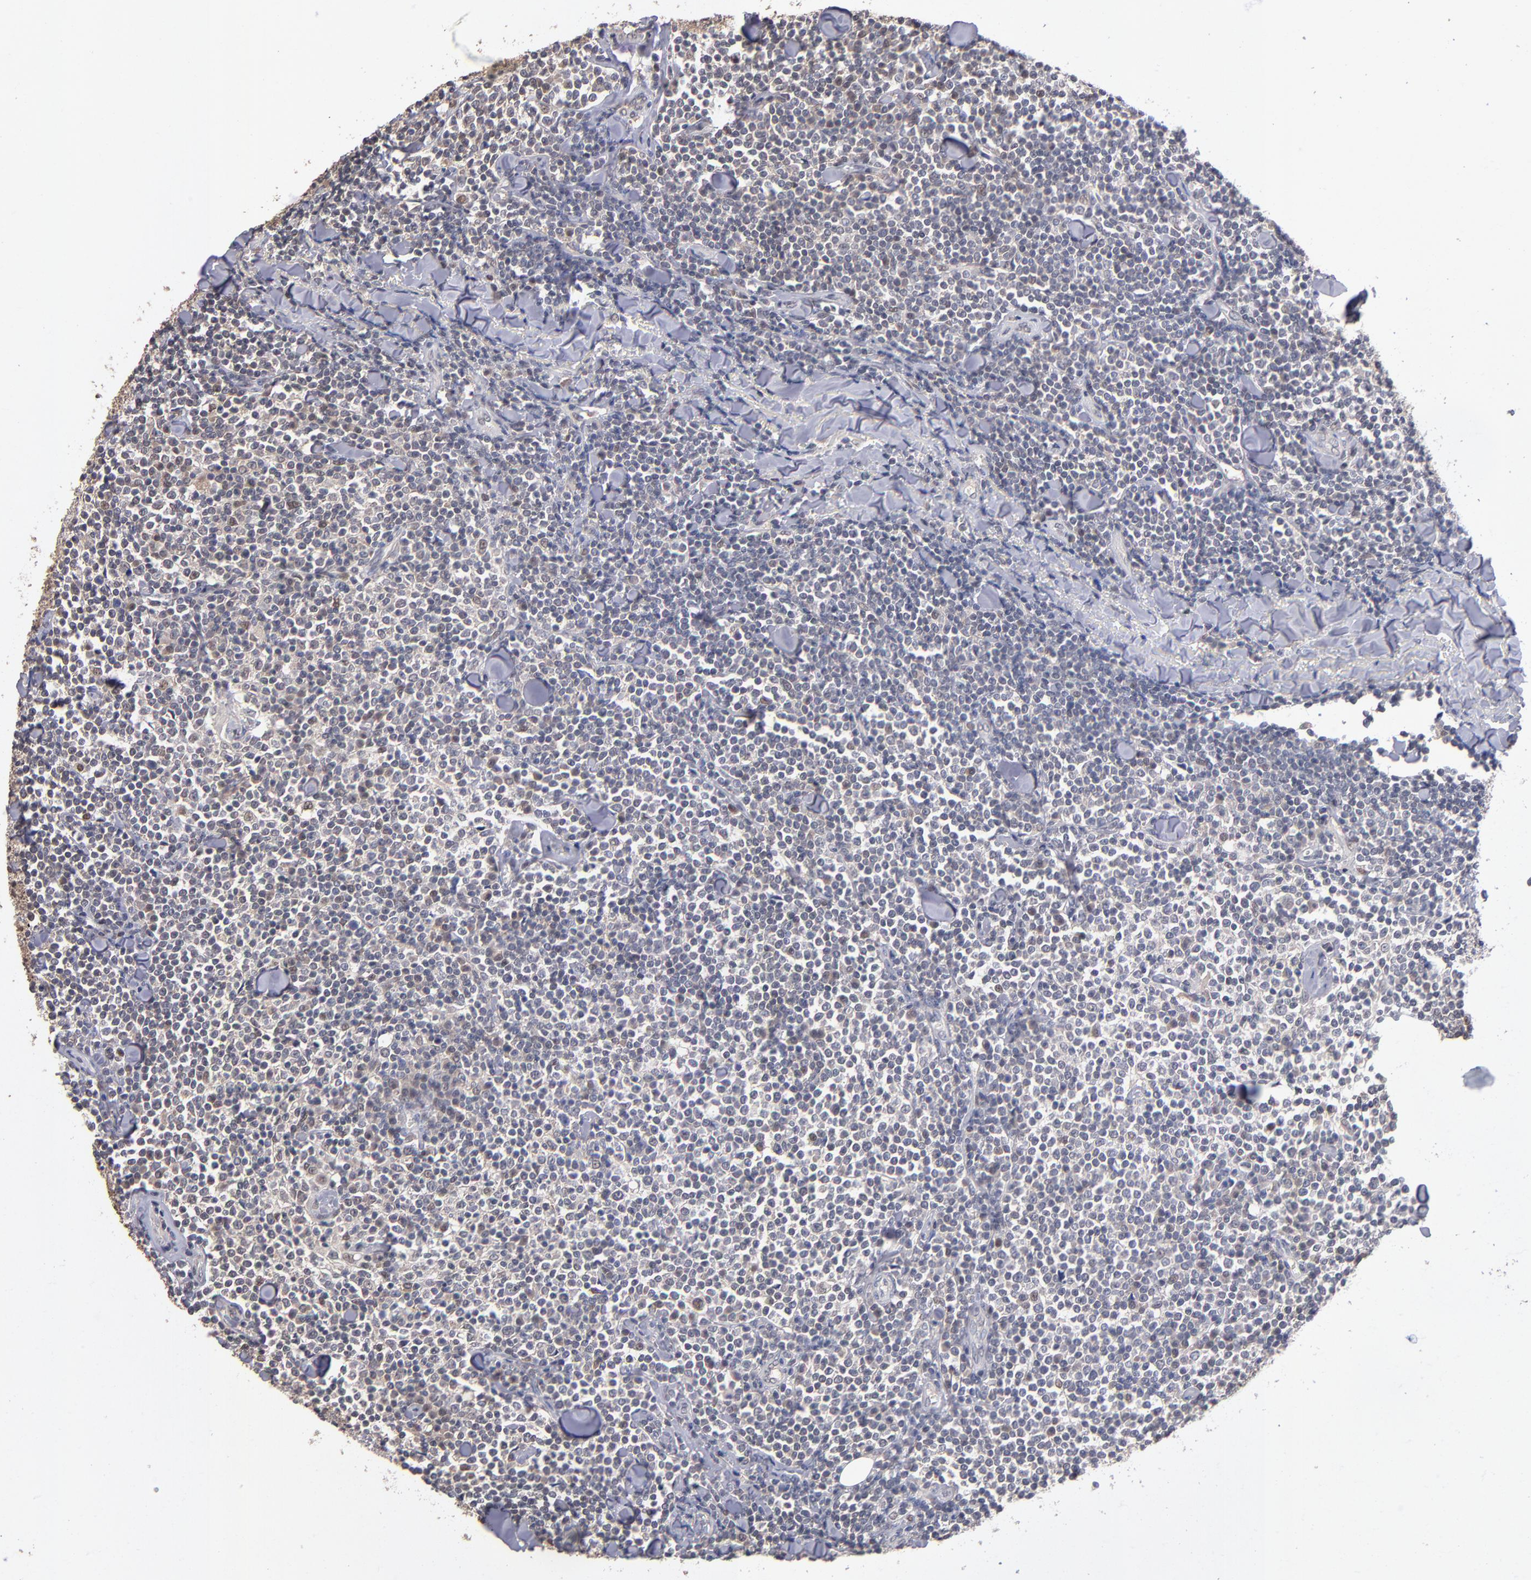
{"staining": {"intensity": "weak", "quantity": "<25%", "location": "cytoplasmic/membranous"}, "tissue": "lymphoma", "cell_type": "Tumor cells", "image_type": "cancer", "snomed": [{"axis": "morphology", "description": "Malignant lymphoma, non-Hodgkin's type, Low grade"}, {"axis": "topography", "description": "Soft tissue"}], "caption": "DAB immunohistochemical staining of human lymphoma reveals no significant staining in tumor cells.", "gene": "PSMD10", "patient": {"sex": "male", "age": 92}}